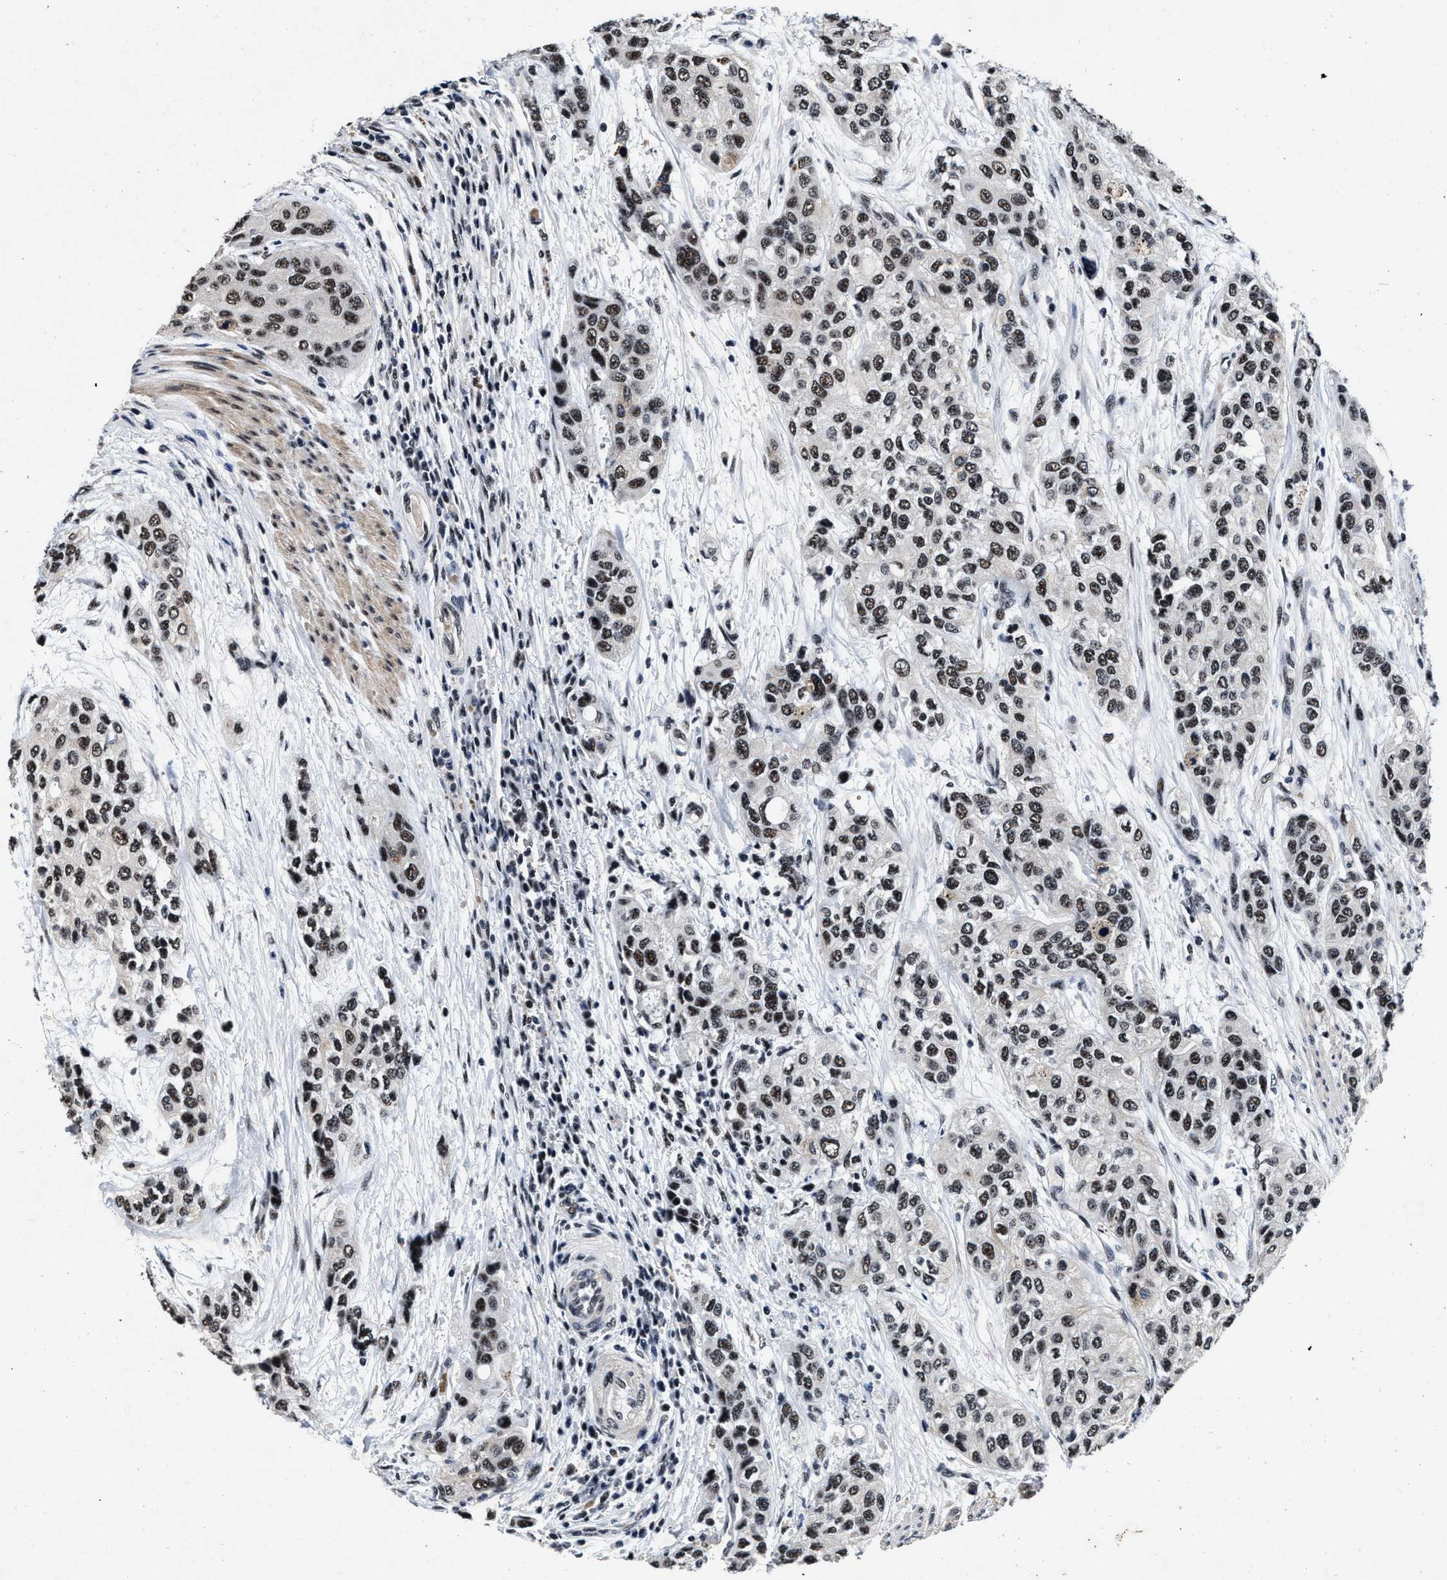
{"staining": {"intensity": "moderate", "quantity": ">75%", "location": "nuclear"}, "tissue": "urothelial cancer", "cell_type": "Tumor cells", "image_type": "cancer", "snomed": [{"axis": "morphology", "description": "Urothelial carcinoma, High grade"}, {"axis": "topography", "description": "Urinary bladder"}], "caption": "DAB (3,3'-diaminobenzidine) immunohistochemical staining of human high-grade urothelial carcinoma displays moderate nuclear protein expression in about >75% of tumor cells.", "gene": "ZNF233", "patient": {"sex": "female", "age": 56}}